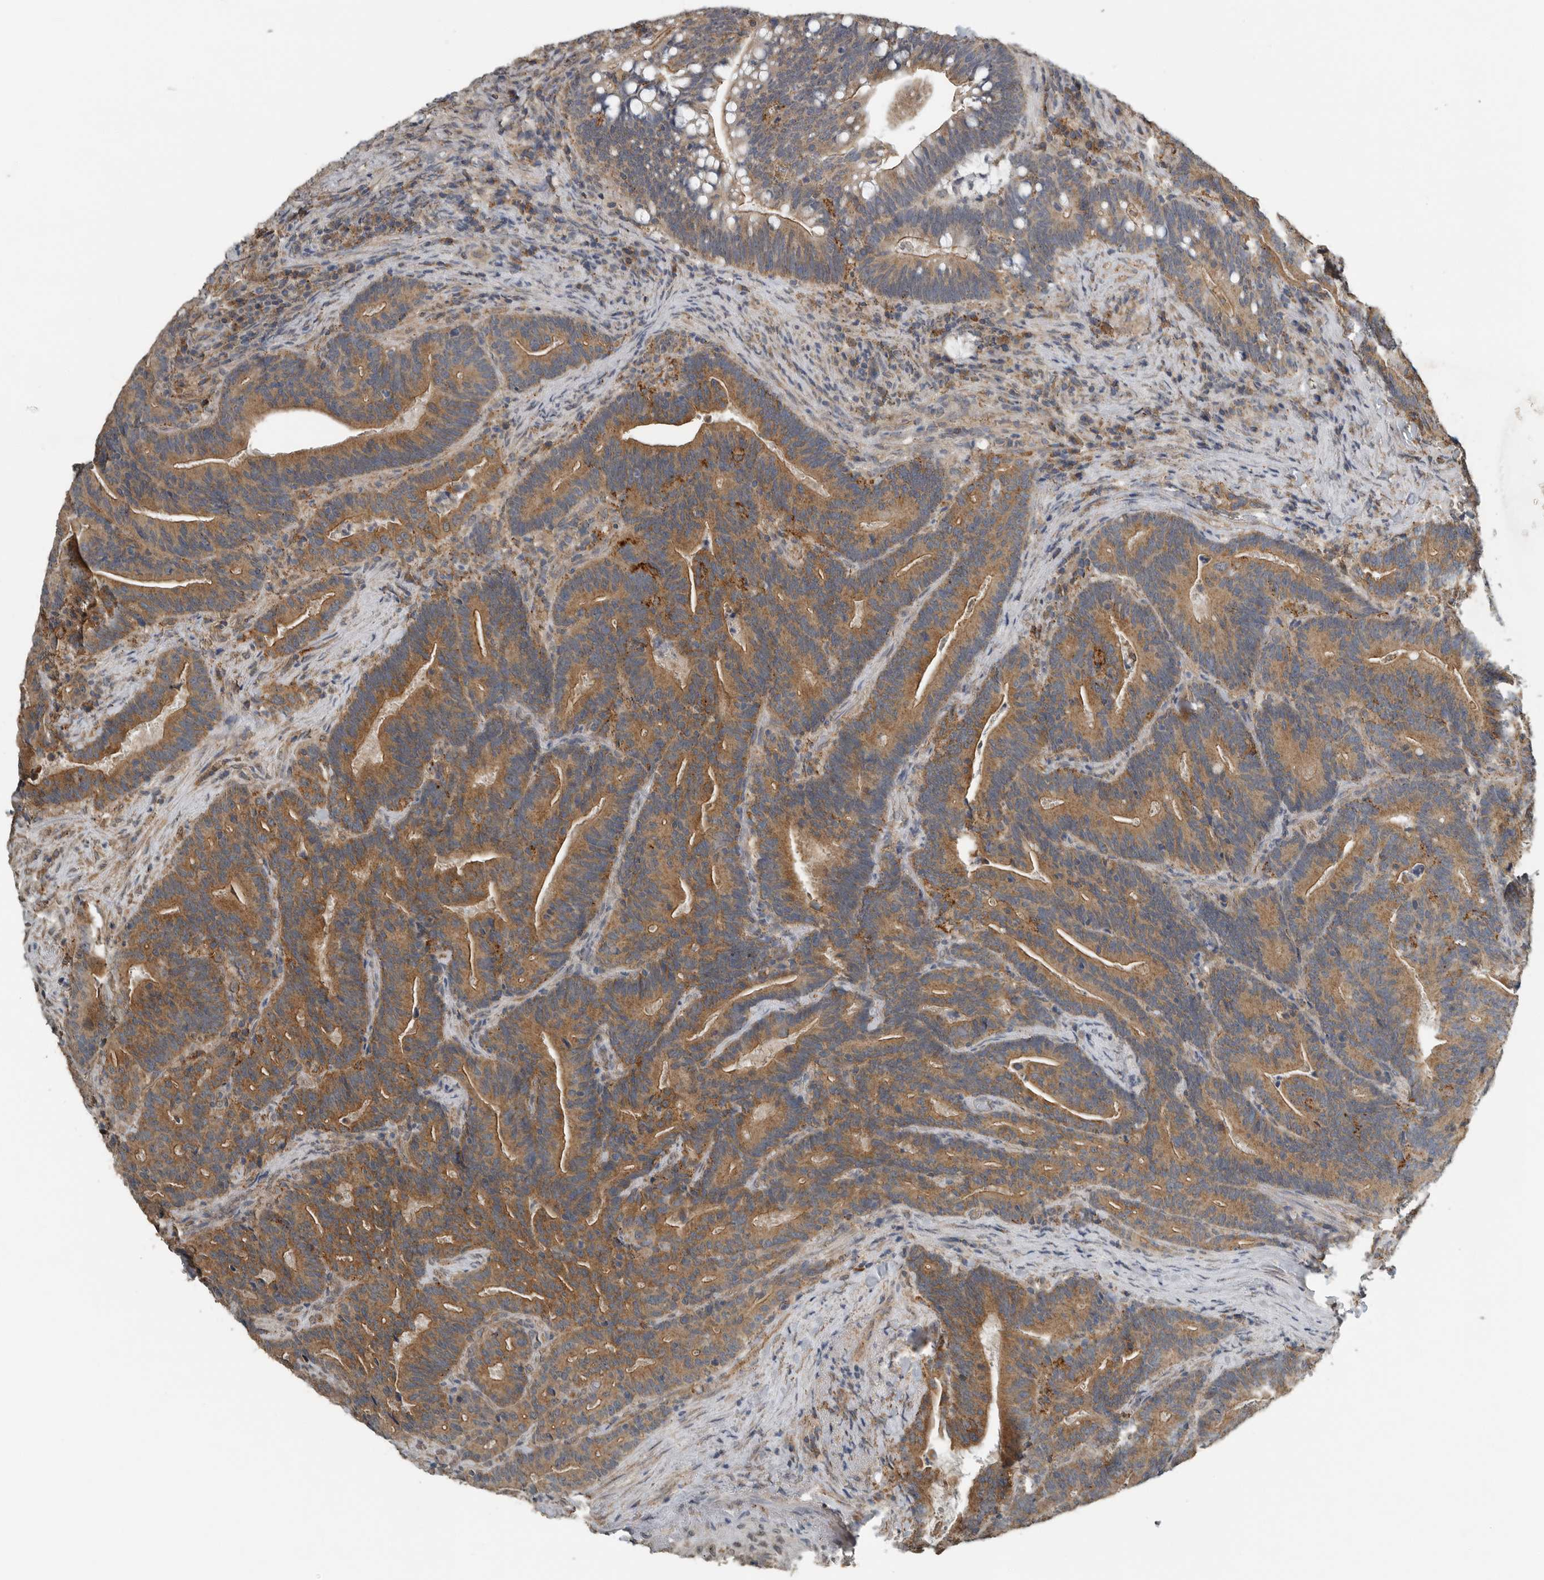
{"staining": {"intensity": "moderate", "quantity": ">75%", "location": "cytoplasmic/membranous"}, "tissue": "colorectal cancer", "cell_type": "Tumor cells", "image_type": "cancer", "snomed": [{"axis": "morphology", "description": "Adenocarcinoma, NOS"}, {"axis": "topography", "description": "Colon"}], "caption": "DAB immunohistochemical staining of human colorectal adenocarcinoma exhibits moderate cytoplasmic/membranous protein staining in about >75% of tumor cells.", "gene": "AFAP1", "patient": {"sex": "female", "age": 66}}